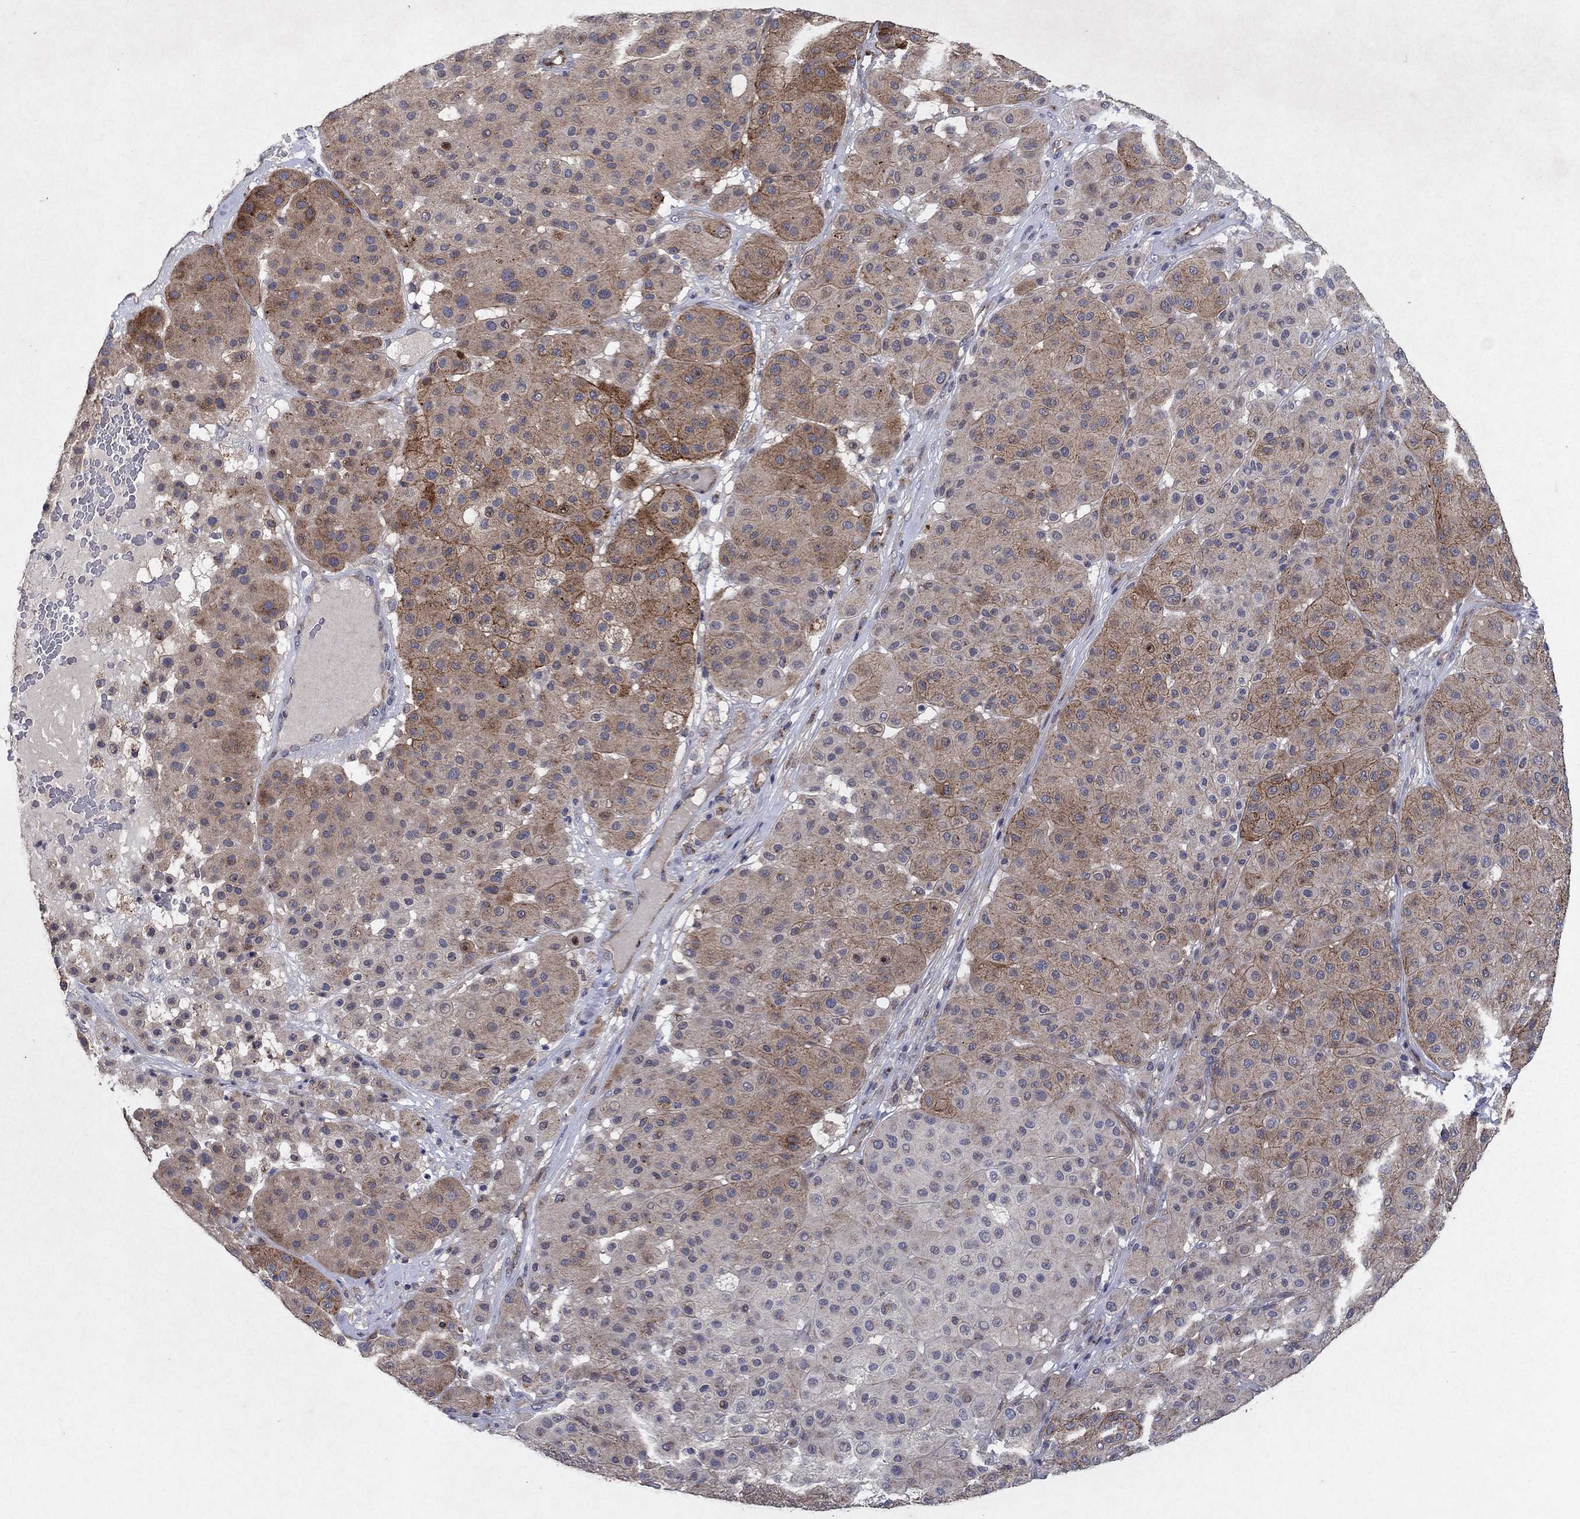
{"staining": {"intensity": "moderate", "quantity": "25%-75%", "location": "cytoplasmic/membranous"}, "tissue": "melanoma", "cell_type": "Tumor cells", "image_type": "cancer", "snomed": [{"axis": "morphology", "description": "Malignant melanoma, Metastatic site"}, {"axis": "topography", "description": "Smooth muscle"}], "caption": "About 25%-75% of tumor cells in malignant melanoma (metastatic site) demonstrate moderate cytoplasmic/membranous protein expression as visualized by brown immunohistochemical staining.", "gene": "FRG1", "patient": {"sex": "male", "age": 41}}